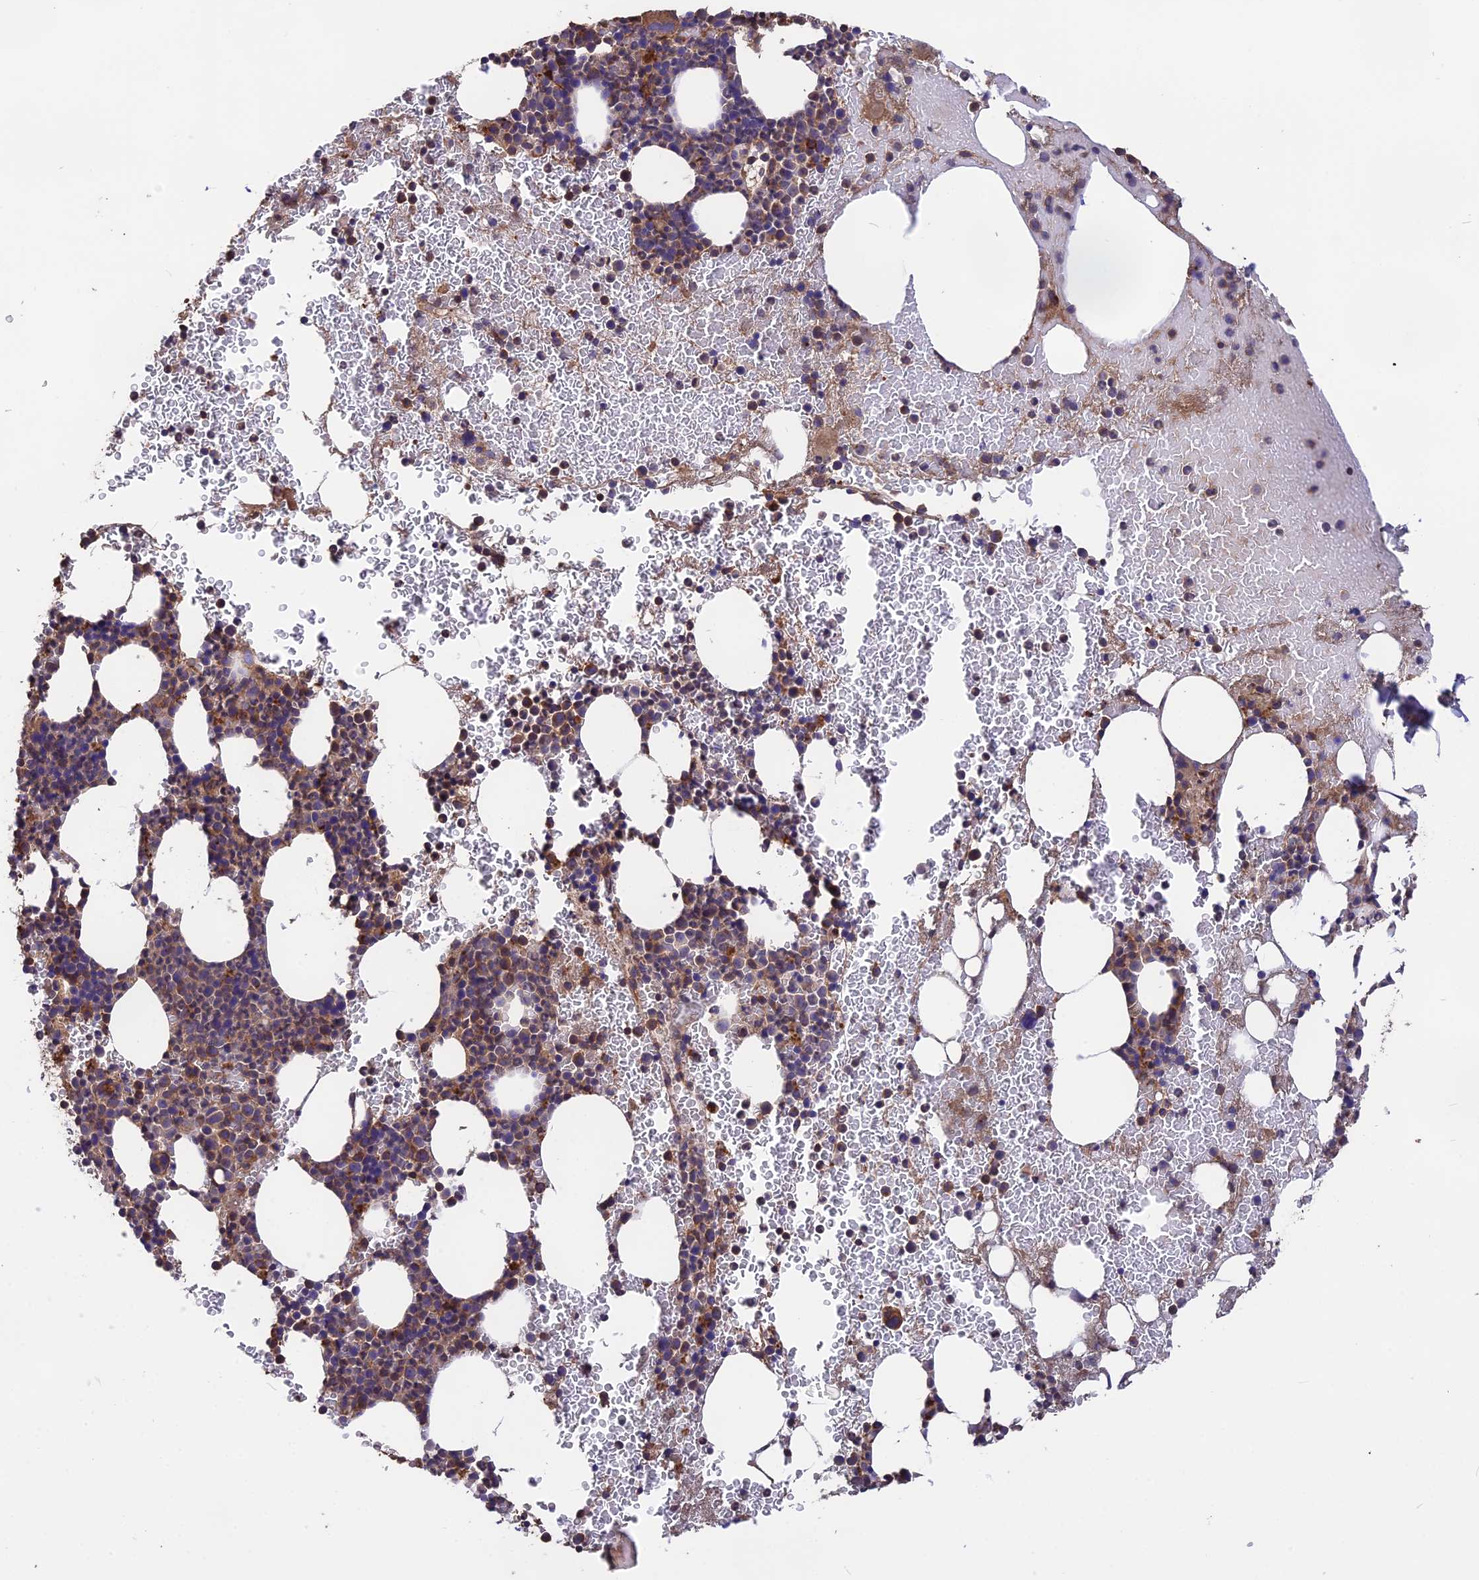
{"staining": {"intensity": "moderate", "quantity": "25%-75%", "location": "cytoplasmic/membranous"}, "tissue": "bone marrow", "cell_type": "Hematopoietic cells", "image_type": "normal", "snomed": [{"axis": "morphology", "description": "Normal tissue, NOS"}, {"axis": "topography", "description": "Bone marrow"}], "caption": "DAB (3,3'-diaminobenzidine) immunohistochemical staining of unremarkable bone marrow exhibits moderate cytoplasmic/membranous protein expression in about 25%-75% of hematopoietic cells. Using DAB (brown) and hematoxylin (blue) stains, captured at high magnification using brightfield microscopy.", "gene": "NUDT8", "patient": {"sex": "female", "age": 83}}